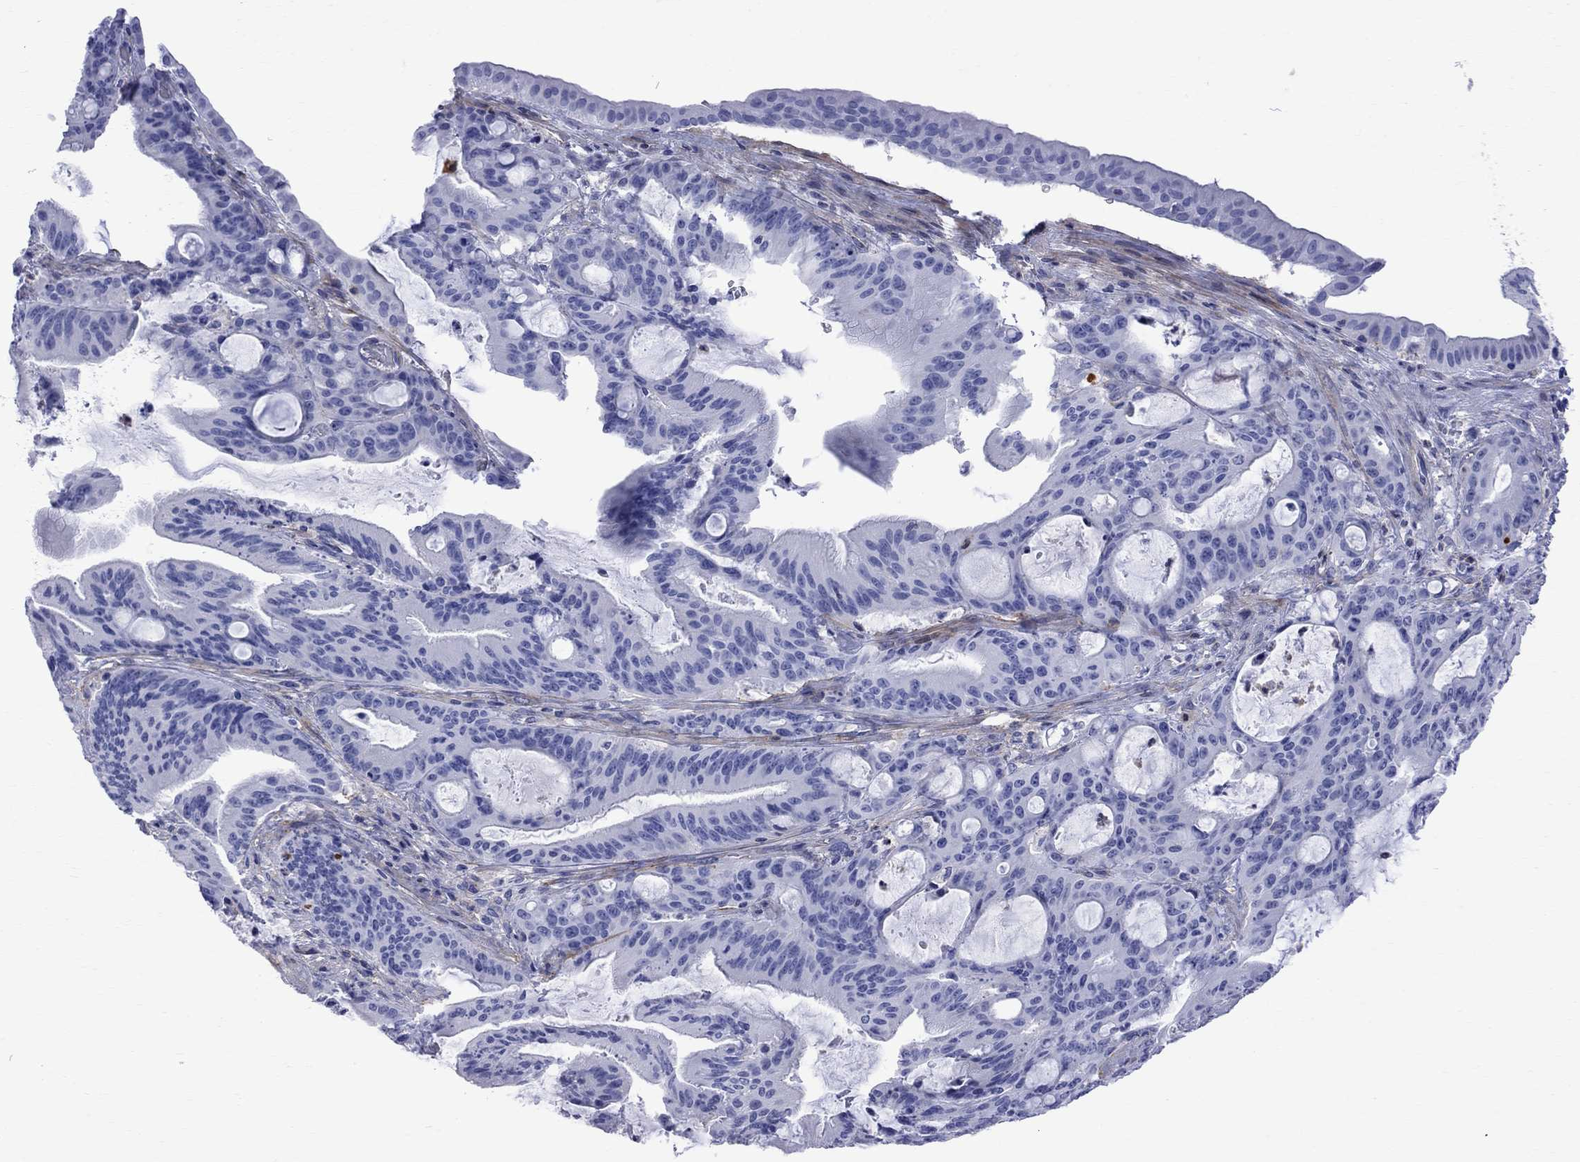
{"staining": {"intensity": "negative", "quantity": "none", "location": "none"}, "tissue": "liver cancer", "cell_type": "Tumor cells", "image_type": "cancer", "snomed": [{"axis": "morphology", "description": "Cholangiocarcinoma"}, {"axis": "topography", "description": "Liver"}], "caption": "DAB (3,3'-diaminobenzidine) immunohistochemical staining of liver cholangiocarcinoma reveals no significant expression in tumor cells. Nuclei are stained in blue.", "gene": "S100A3", "patient": {"sex": "female", "age": 73}}